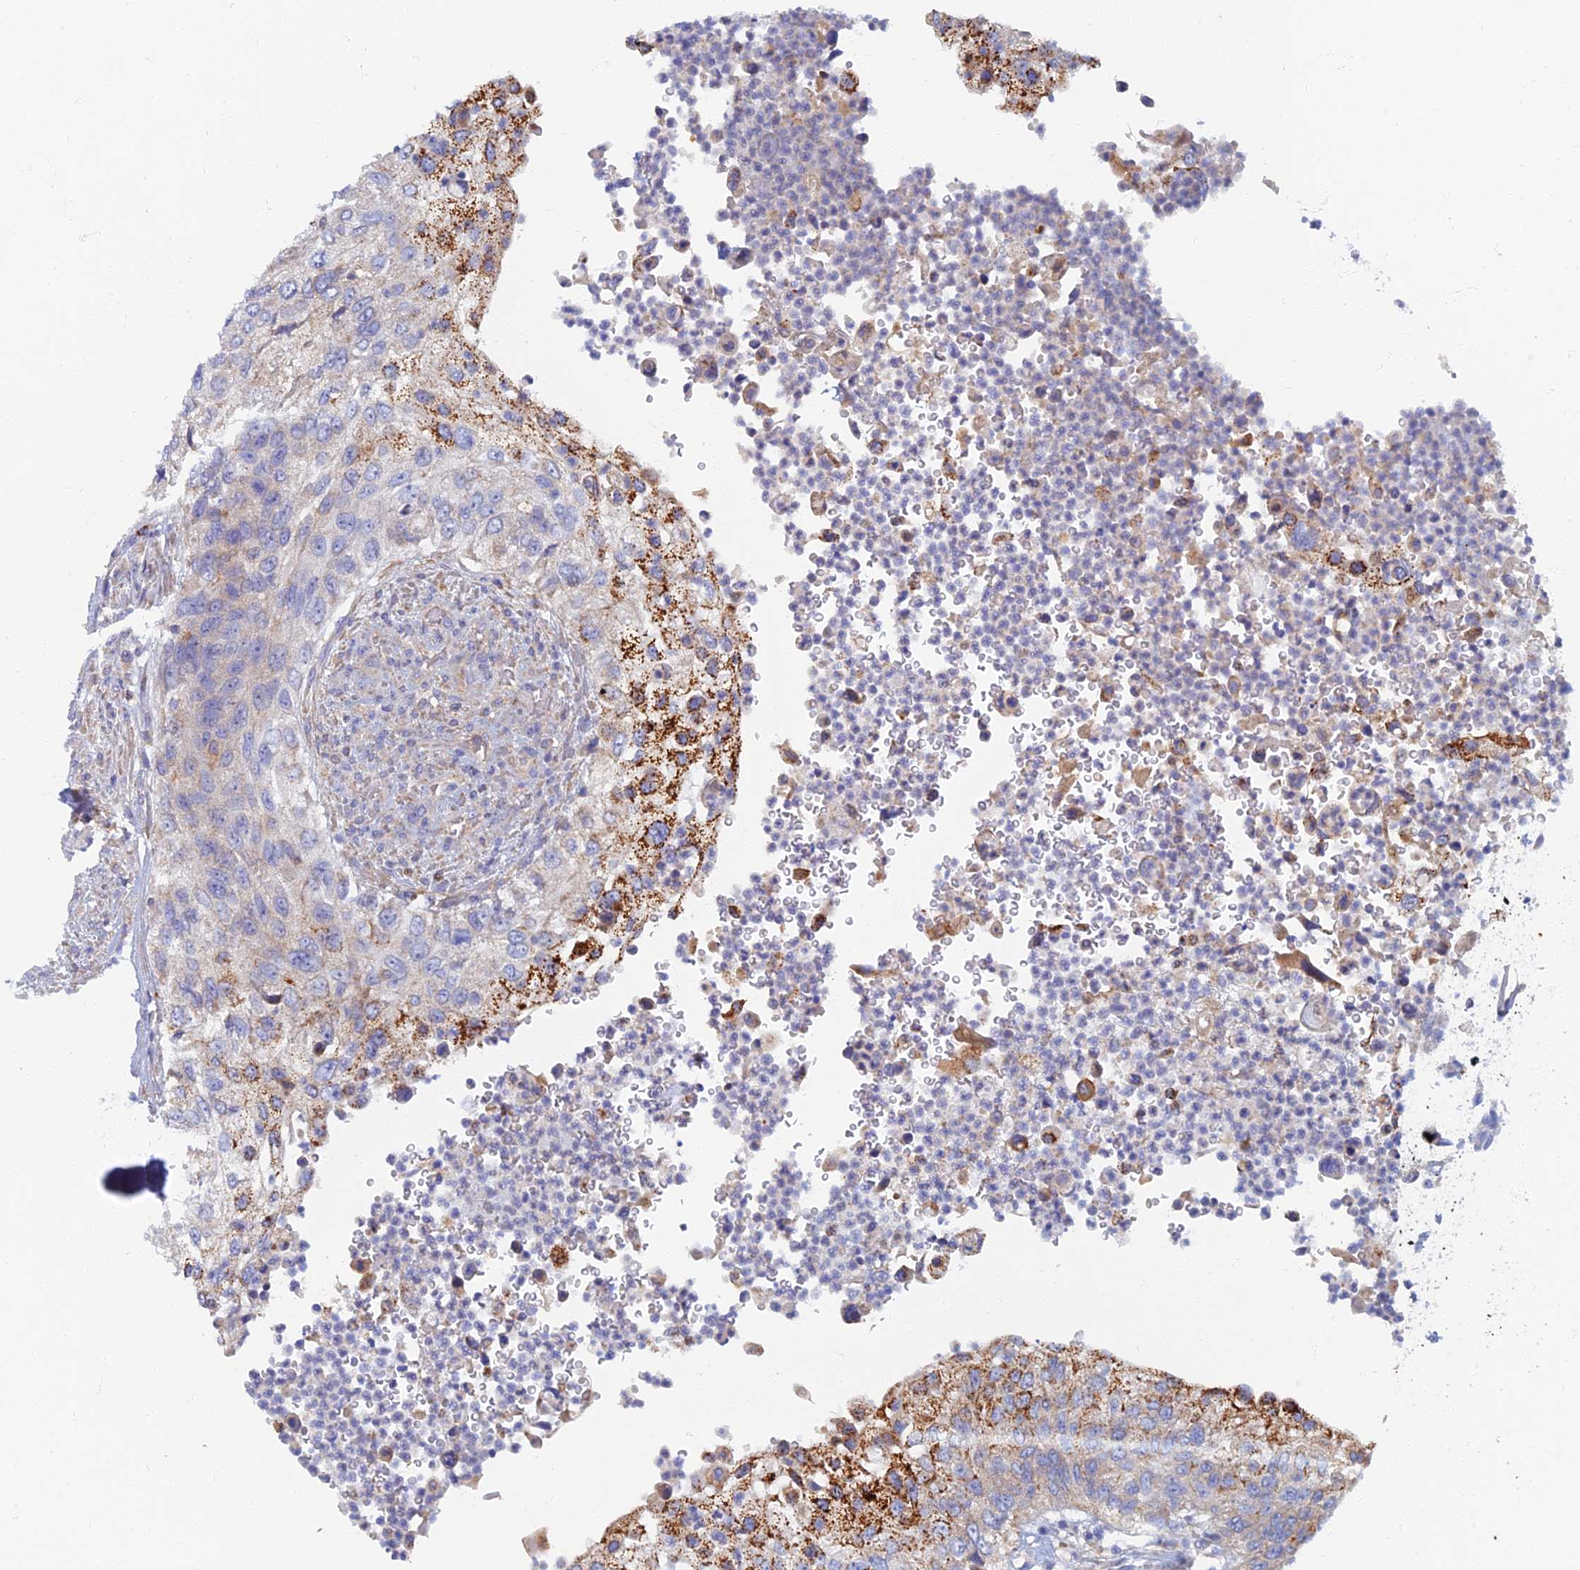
{"staining": {"intensity": "strong", "quantity": "<25%", "location": "cytoplasmic/membranous"}, "tissue": "urothelial cancer", "cell_type": "Tumor cells", "image_type": "cancer", "snomed": [{"axis": "morphology", "description": "Urothelial carcinoma, High grade"}, {"axis": "topography", "description": "Urinary bladder"}], "caption": "DAB (3,3'-diaminobenzidine) immunohistochemical staining of high-grade urothelial carcinoma exhibits strong cytoplasmic/membranous protein staining in approximately <25% of tumor cells.", "gene": "TMEM44", "patient": {"sex": "female", "age": 60}}